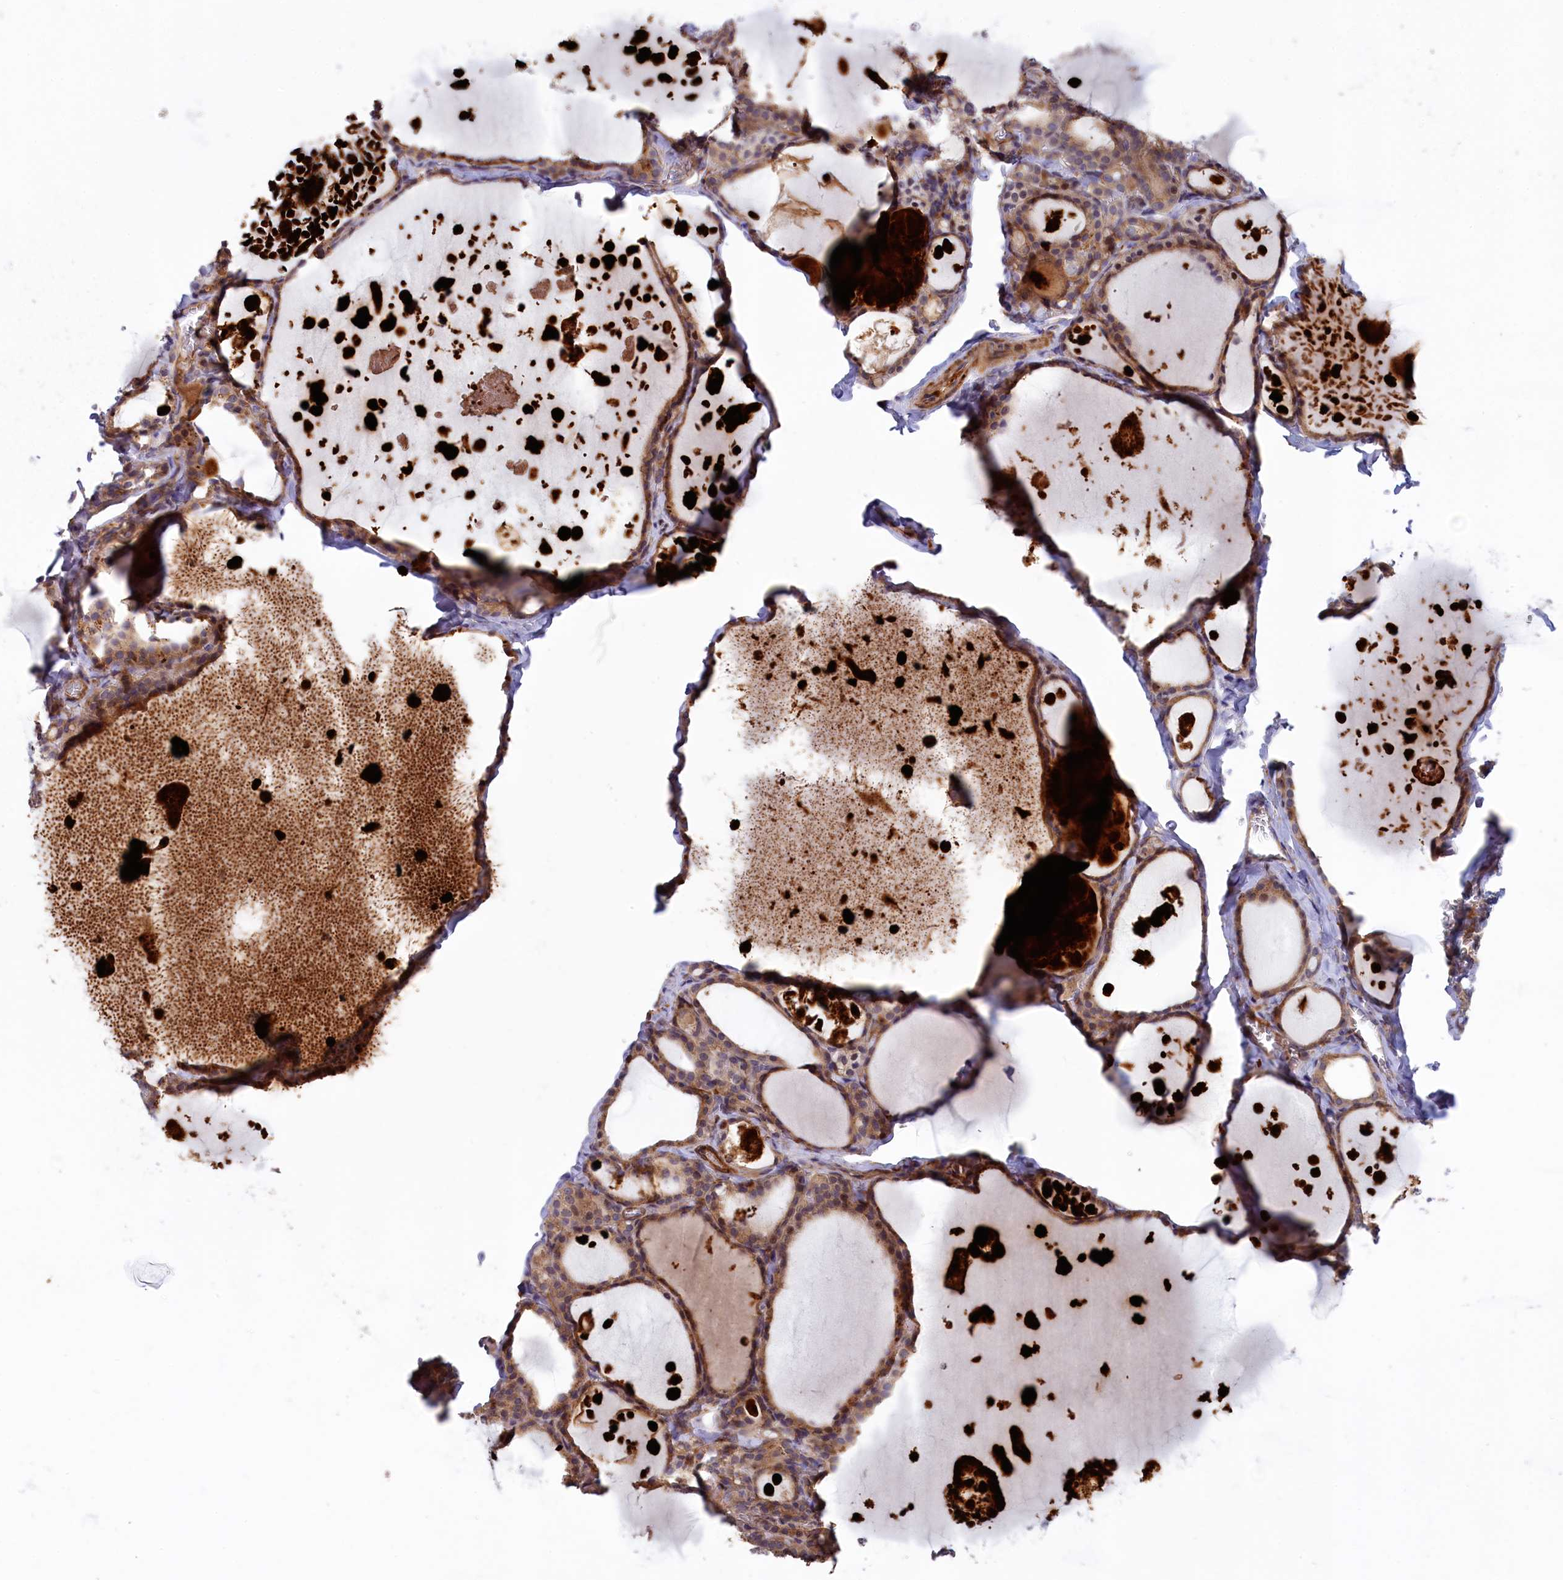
{"staining": {"intensity": "moderate", "quantity": "<25%", "location": "cytoplasmic/membranous"}, "tissue": "thyroid gland", "cell_type": "Glandular cells", "image_type": "normal", "snomed": [{"axis": "morphology", "description": "Normal tissue, NOS"}, {"axis": "topography", "description": "Thyroid gland"}], "caption": "Approximately <25% of glandular cells in unremarkable human thyroid gland reveal moderate cytoplasmic/membranous protein expression as visualized by brown immunohistochemical staining.", "gene": "FERMT1", "patient": {"sex": "male", "age": 56}}